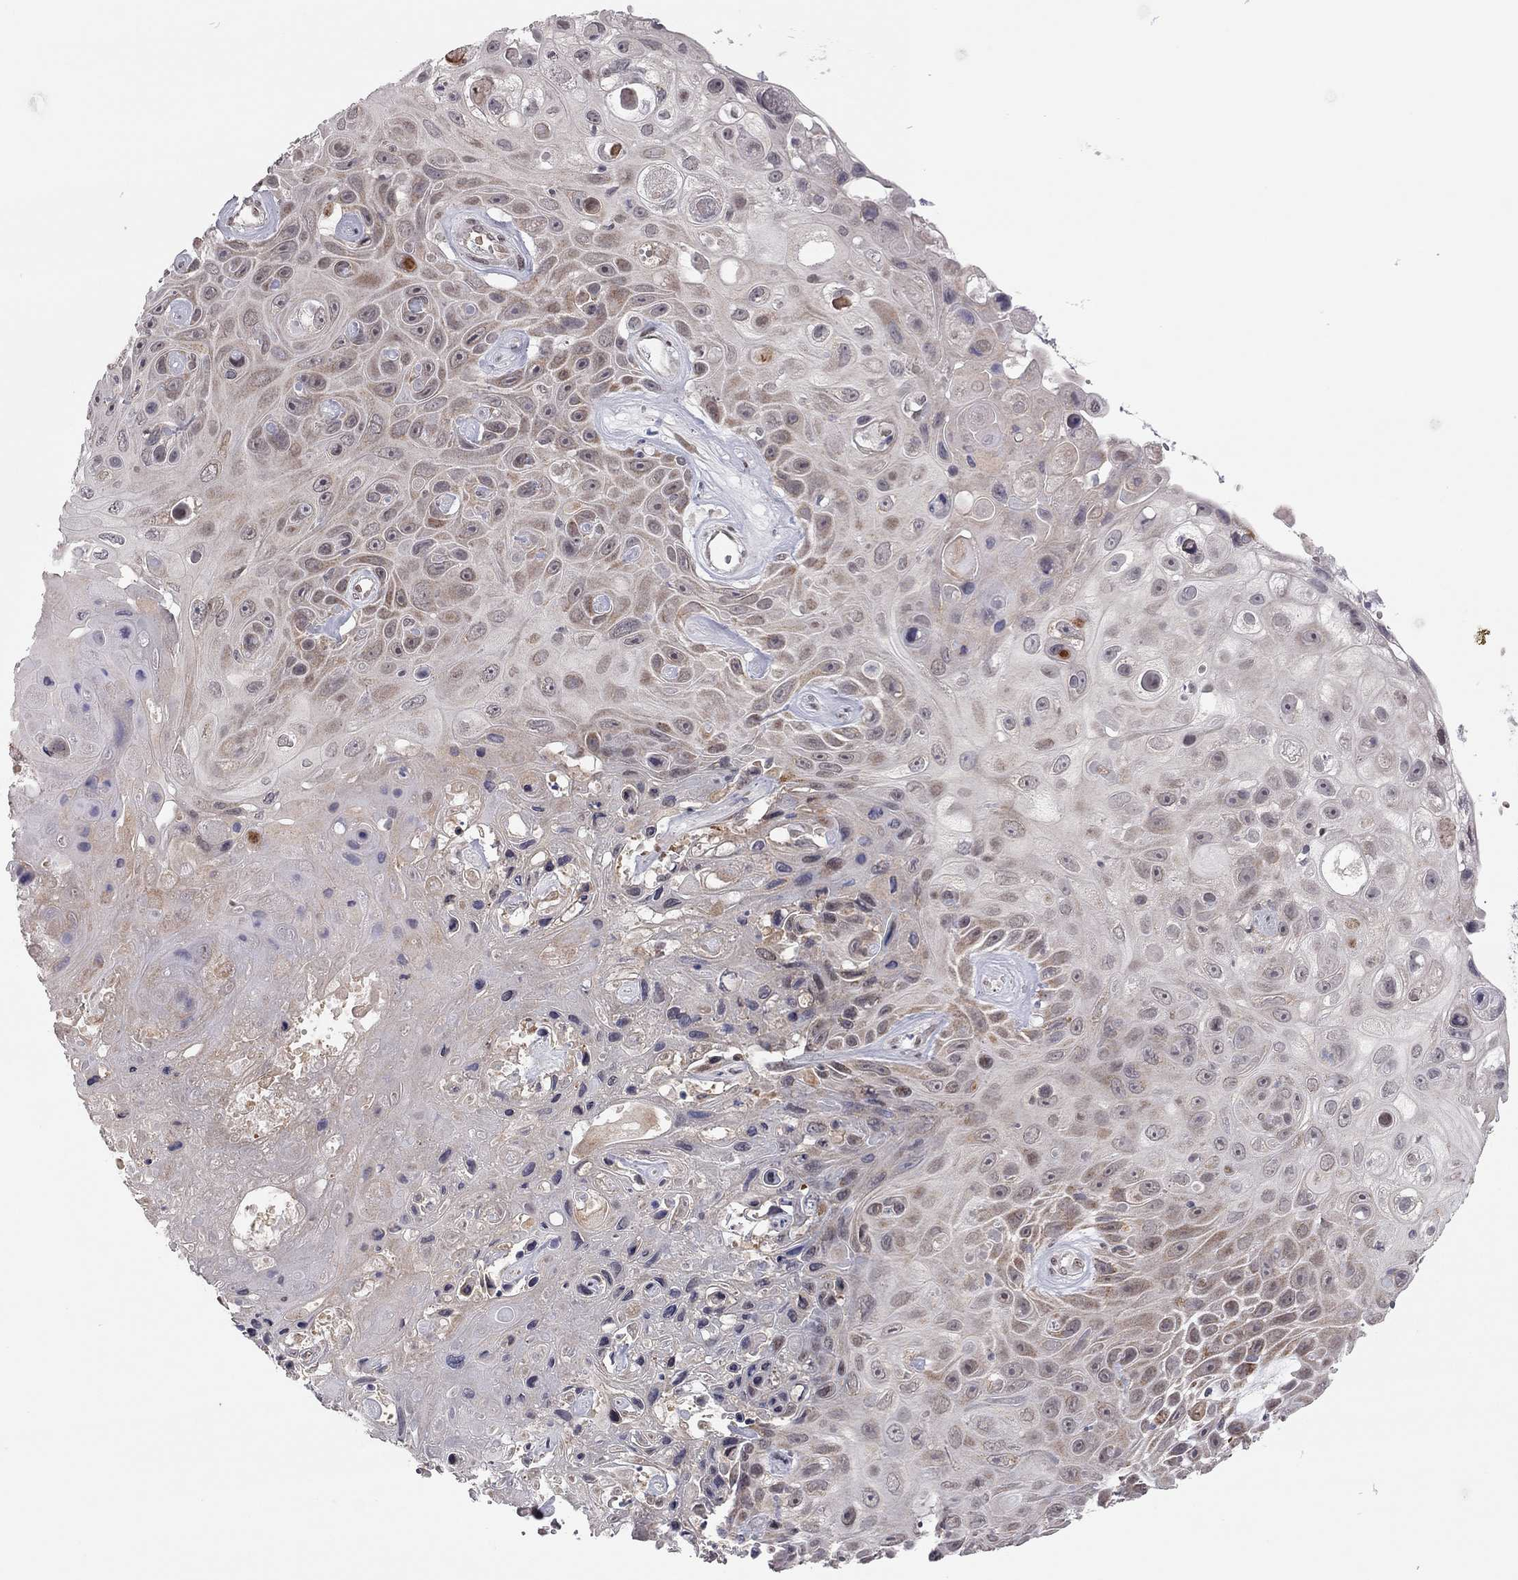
{"staining": {"intensity": "weak", "quantity": "<25%", "location": "cytoplasmic/membranous"}, "tissue": "skin cancer", "cell_type": "Tumor cells", "image_type": "cancer", "snomed": [{"axis": "morphology", "description": "Squamous cell carcinoma, NOS"}, {"axis": "topography", "description": "Skin"}], "caption": "The photomicrograph displays no significant positivity in tumor cells of skin cancer (squamous cell carcinoma). (DAB (3,3'-diaminobenzidine) immunohistochemistry, high magnification).", "gene": "MC3R", "patient": {"sex": "male", "age": 82}}